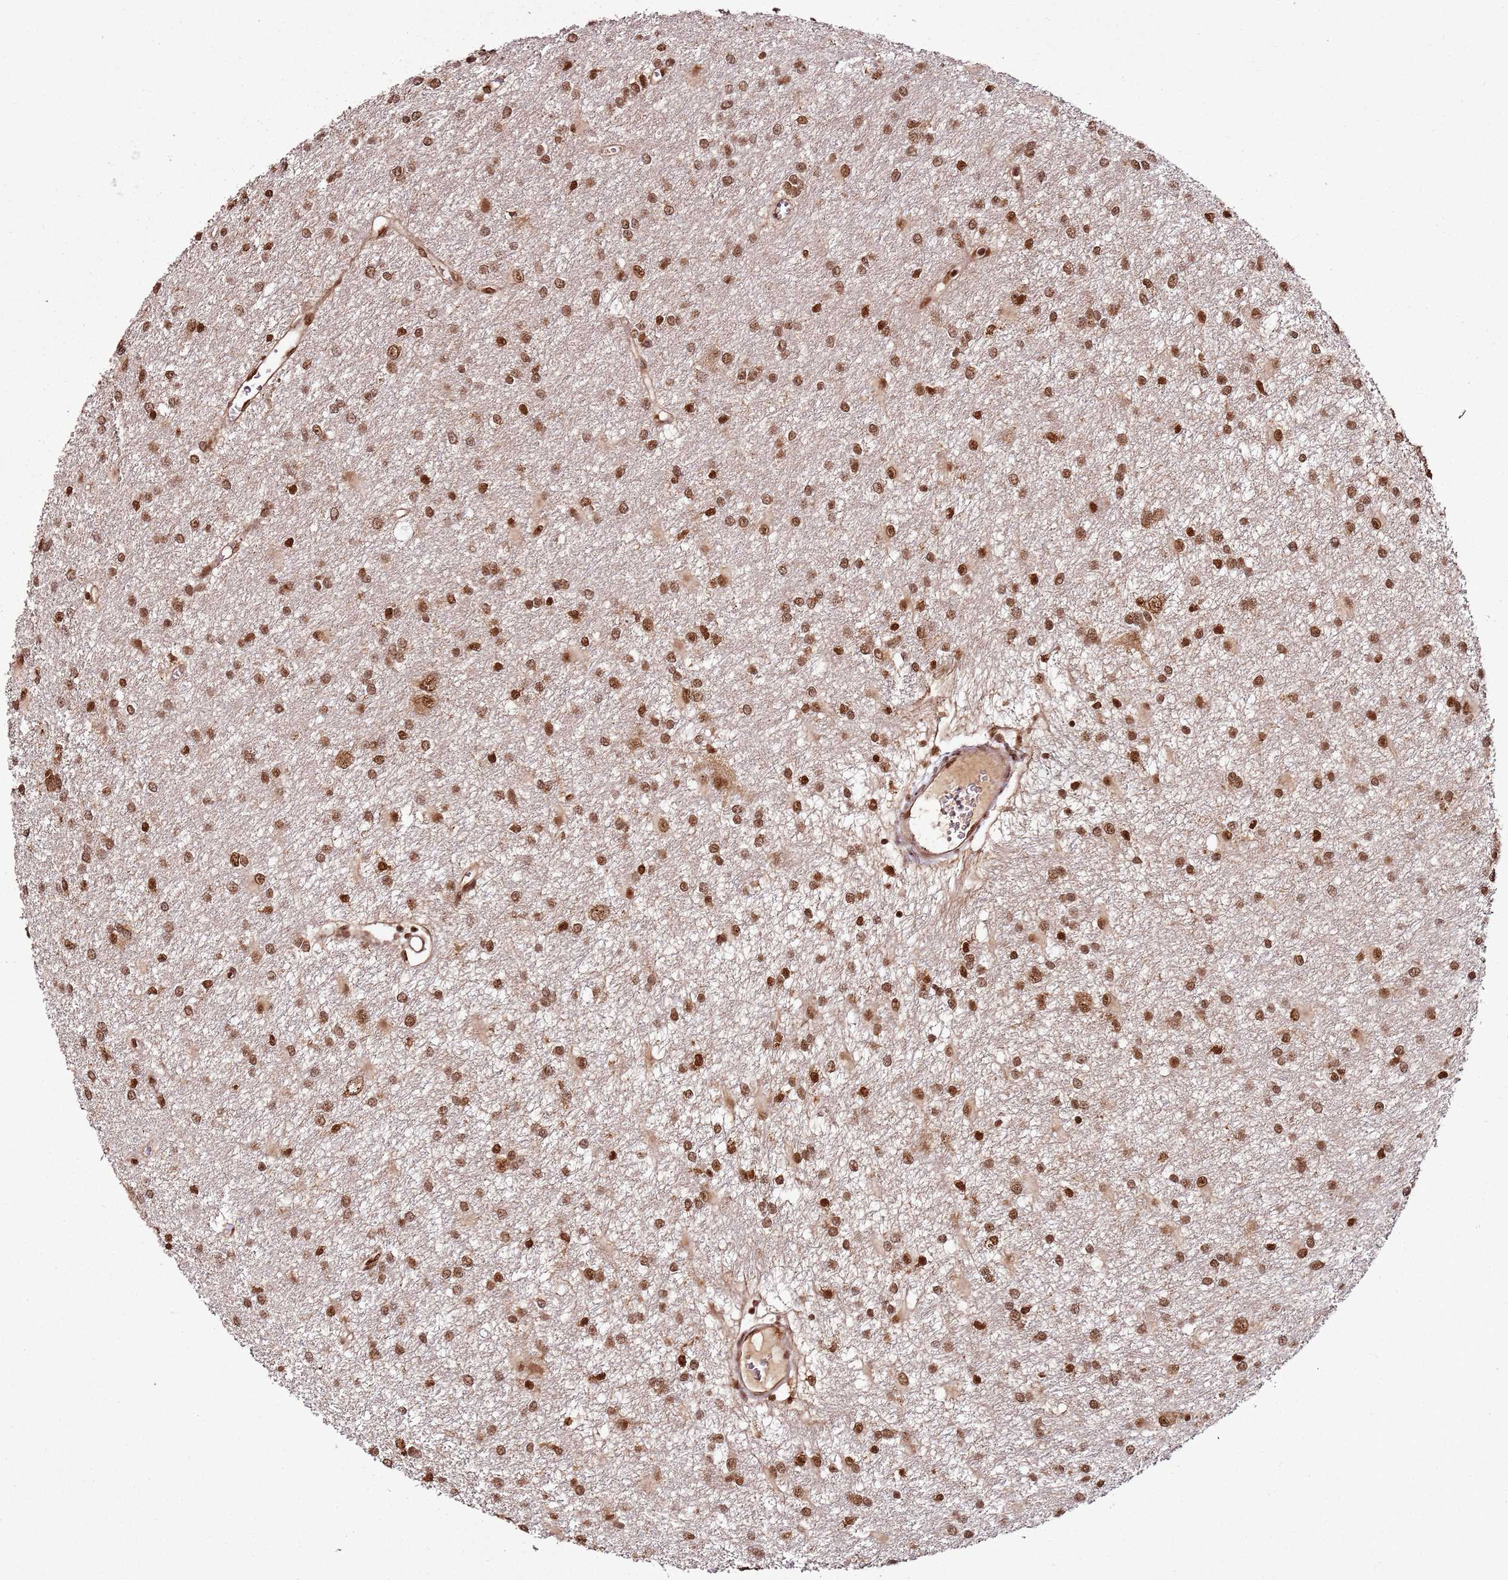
{"staining": {"intensity": "strong", "quantity": ">75%", "location": "nuclear"}, "tissue": "glioma", "cell_type": "Tumor cells", "image_type": "cancer", "snomed": [{"axis": "morphology", "description": "Glioma, malignant, High grade"}, {"axis": "topography", "description": "Brain"}], "caption": "Protein expression analysis of glioma displays strong nuclear positivity in approximately >75% of tumor cells. Ihc stains the protein in brown and the nuclei are stained blue.", "gene": "XRN2", "patient": {"sex": "female", "age": 50}}